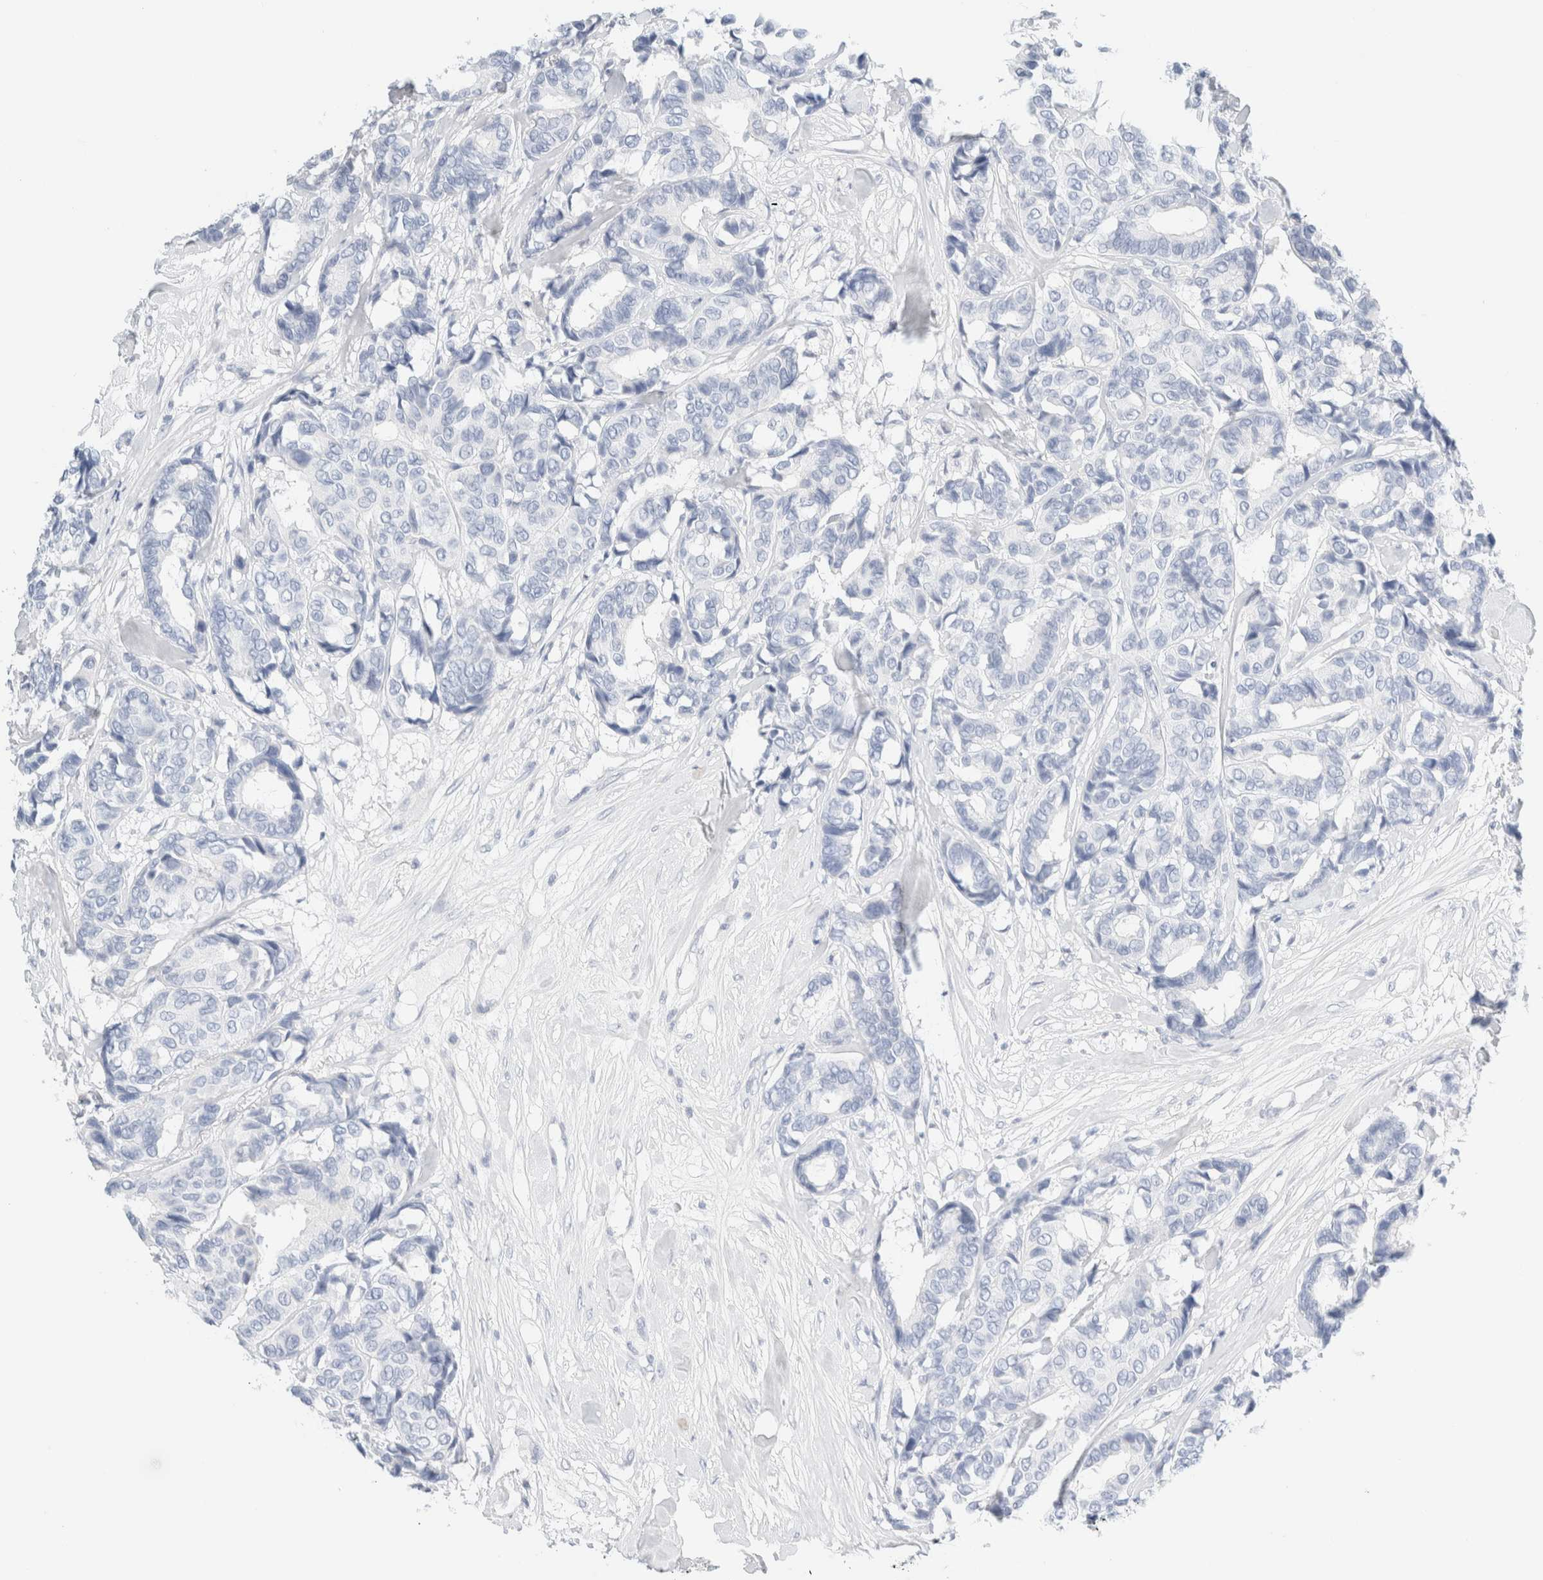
{"staining": {"intensity": "negative", "quantity": "none", "location": "none"}, "tissue": "breast cancer", "cell_type": "Tumor cells", "image_type": "cancer", "snomed": [{"axis": "morphology", "description": "Duct carcinoma"}, {"axis": "topography", "description": "Breast"}], "caption": "Tumor cells show no significant protein positivity in invasive ductal carcinoma (breast).", "gene": "DPYS", "patient": {"sex": "female", "age": 87}}